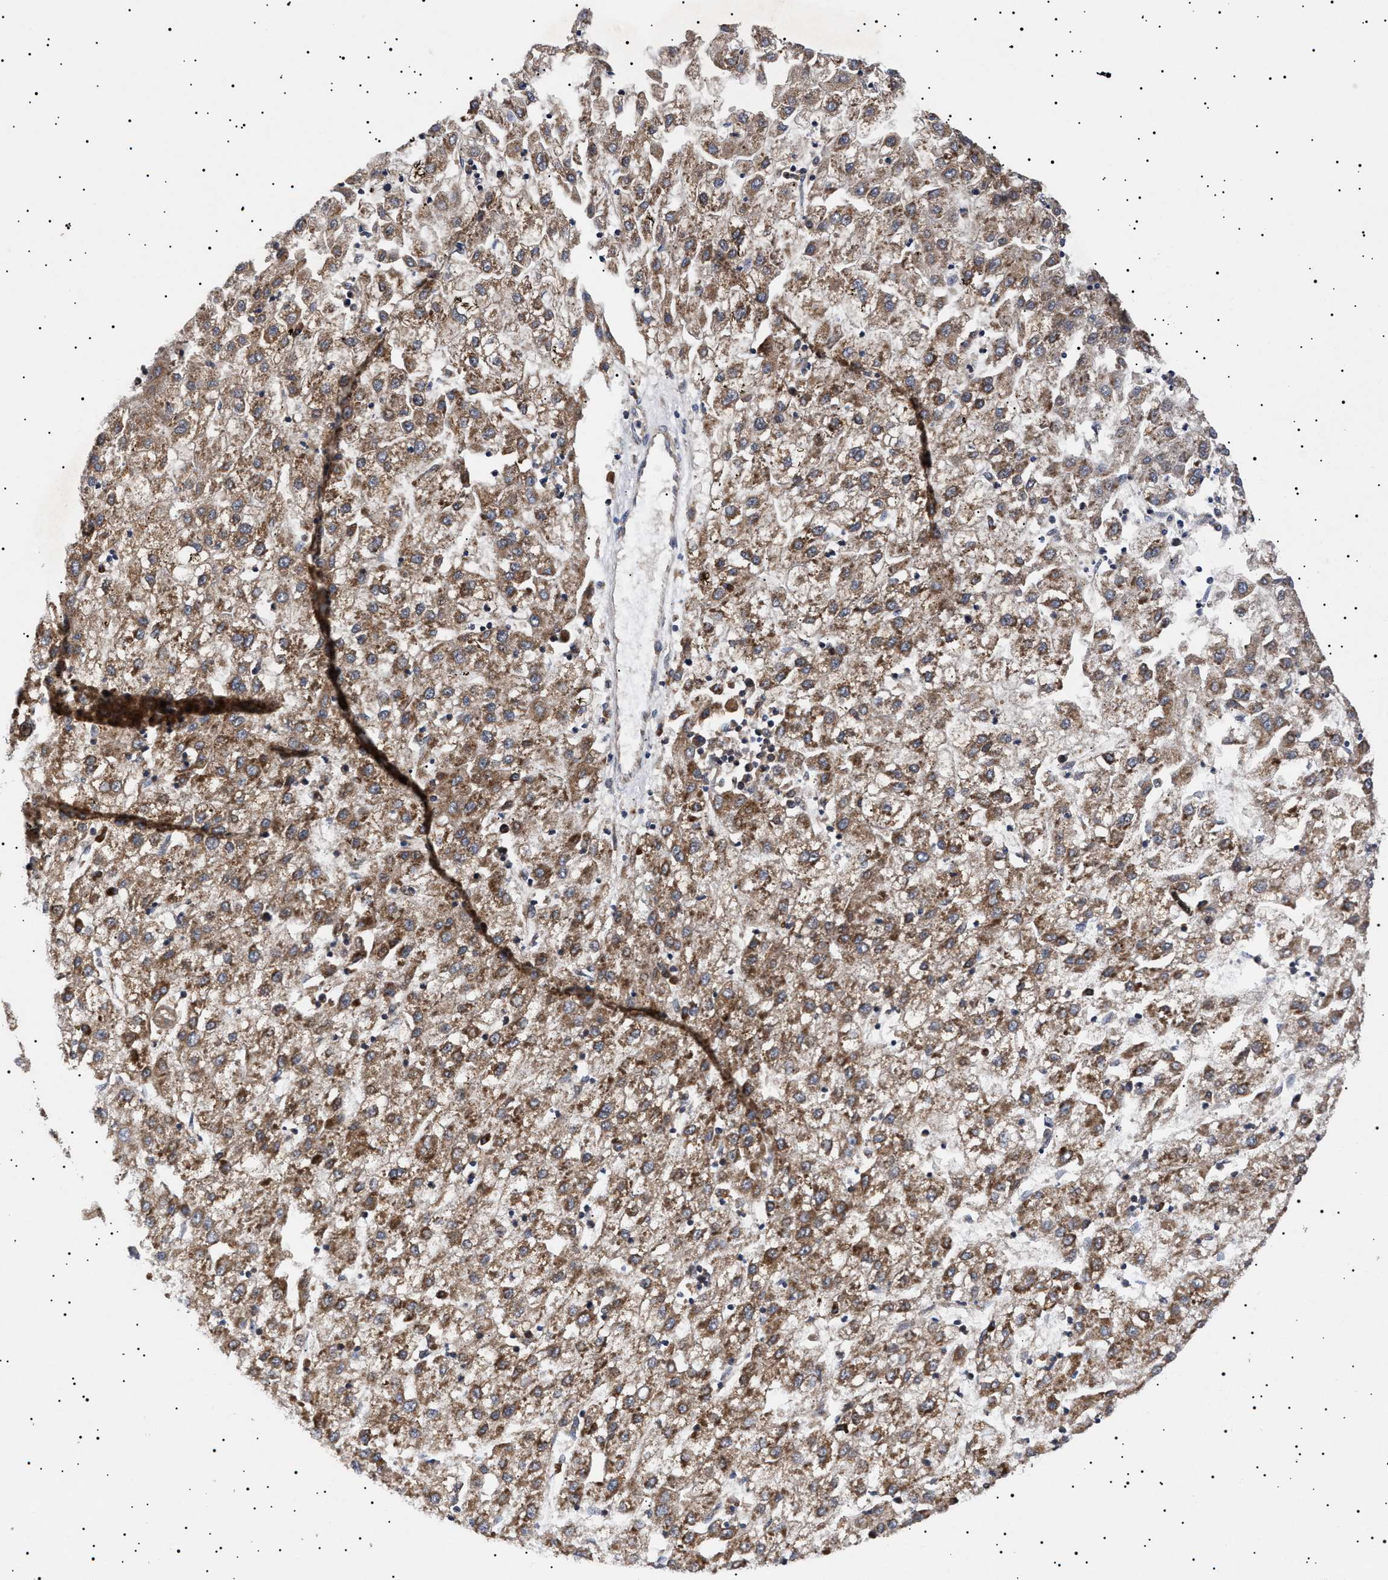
{"staining": {"intensity": "moderate", "quantity": ">75%", "location": "cytoplasmic/membranous"}, "tissue": "liver cancer", "cell_type": "Tumor cells", "image_type": "cancer", "snomed": [{"axis": "morphology", "description": "Carcinoma, Hepatocellular, NOS"}, {"axis": "topography", "description": "Liver"}], "caption": "This is a micrograph of immunohistochemistry staining of liver cancer (hepatocellular carcinoma), which shows moderate positivity in the cytoplasmic/membranous of tumor cells.", "gene": "MRPL10", "patient": {"sex": "male", "age": 72}}